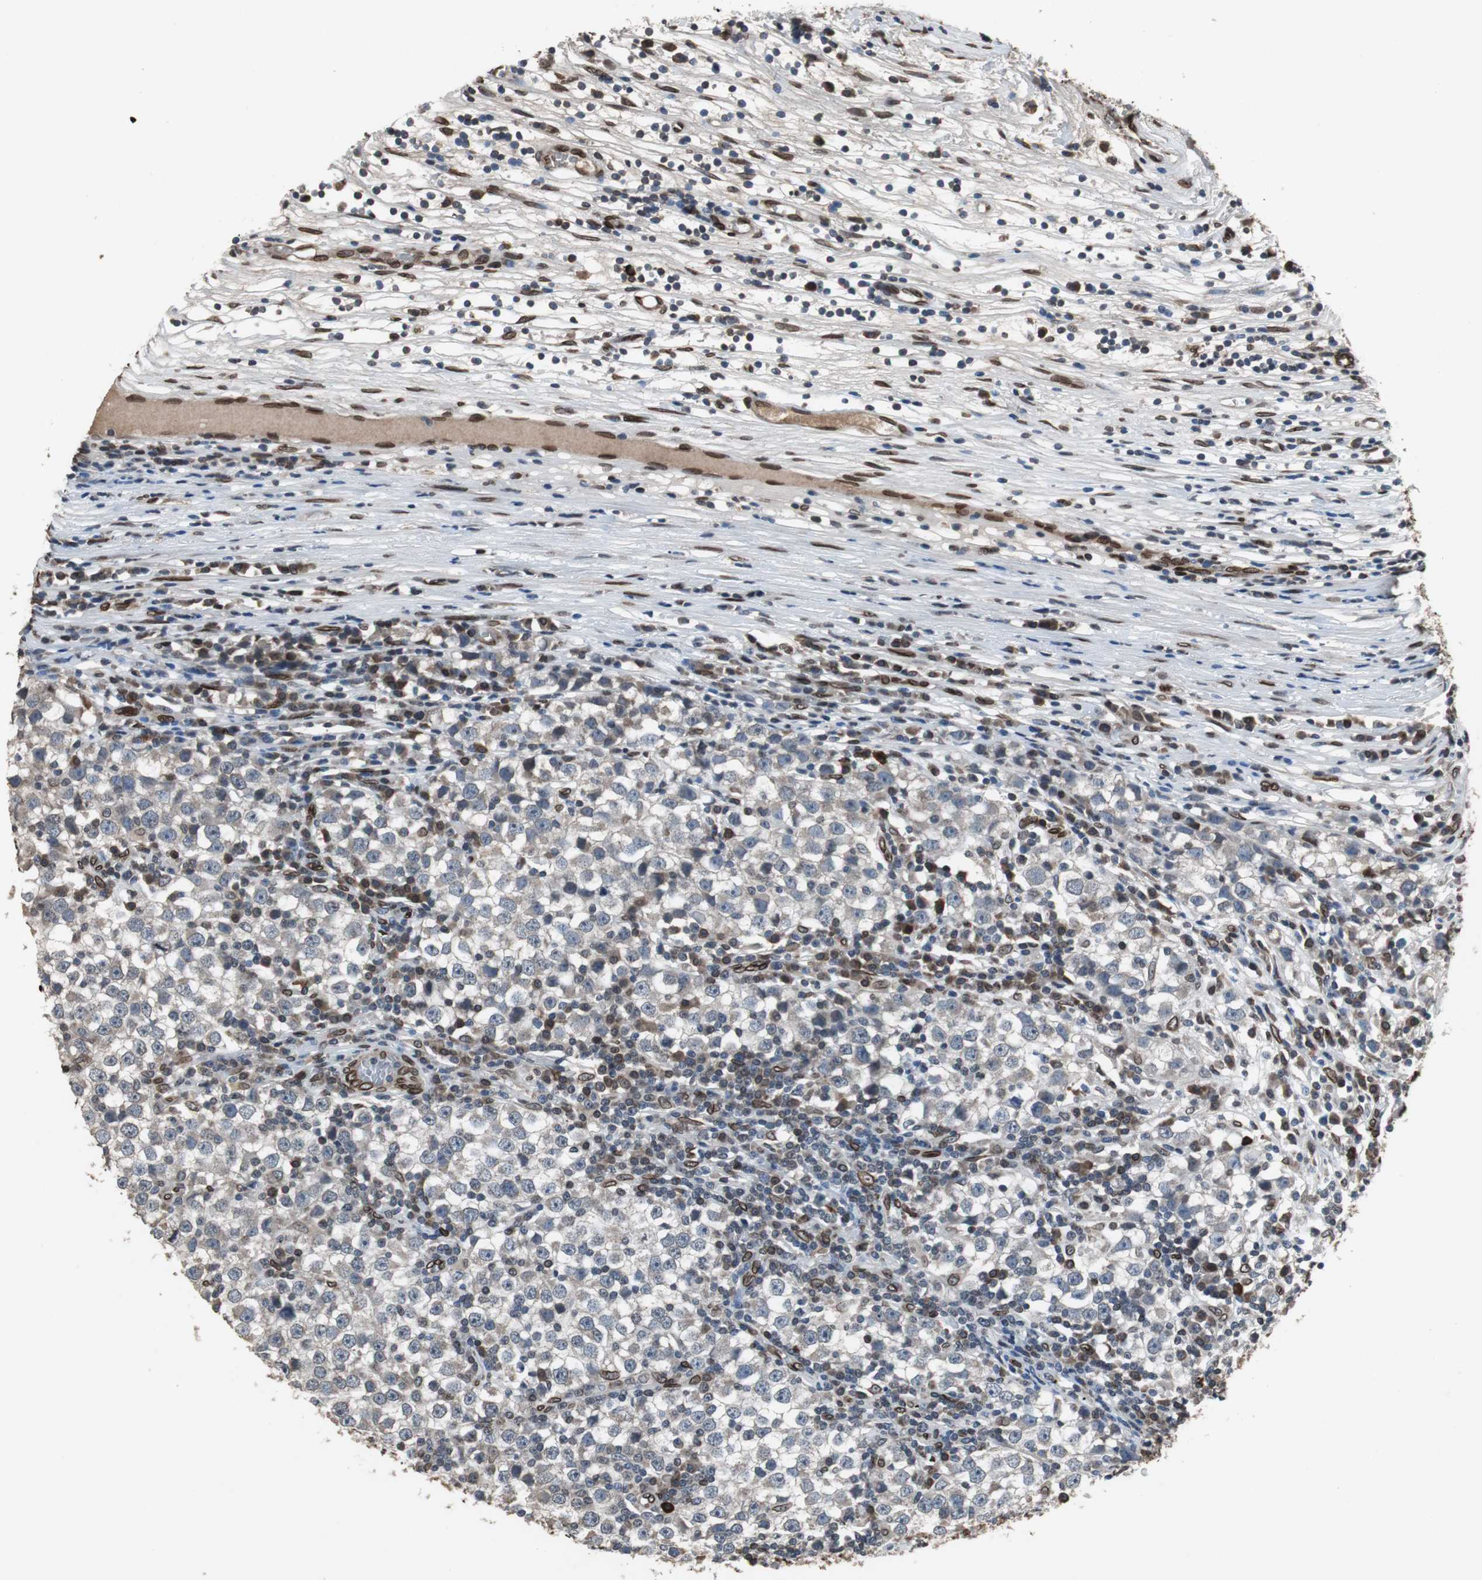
{"staining": {"intensity": "weak", "quantity": ">75%", "location": "cytoplasmic/membranous"}, "tissue": "testis cancer", "cell_type": "Tumor cells", "image_type": "cancer", "snomed": [{"axis": "morphology", "description": "Seminoma, NOS"}, {"axis": "topography", "description": "Testis"}], "caption": "A brown stain labels weak cytoplasmic/membranous positivity of a protein in human testis cancer tumor cells.", "gene": "LMNA", "patient": {"sex": "male", "age": 65}}